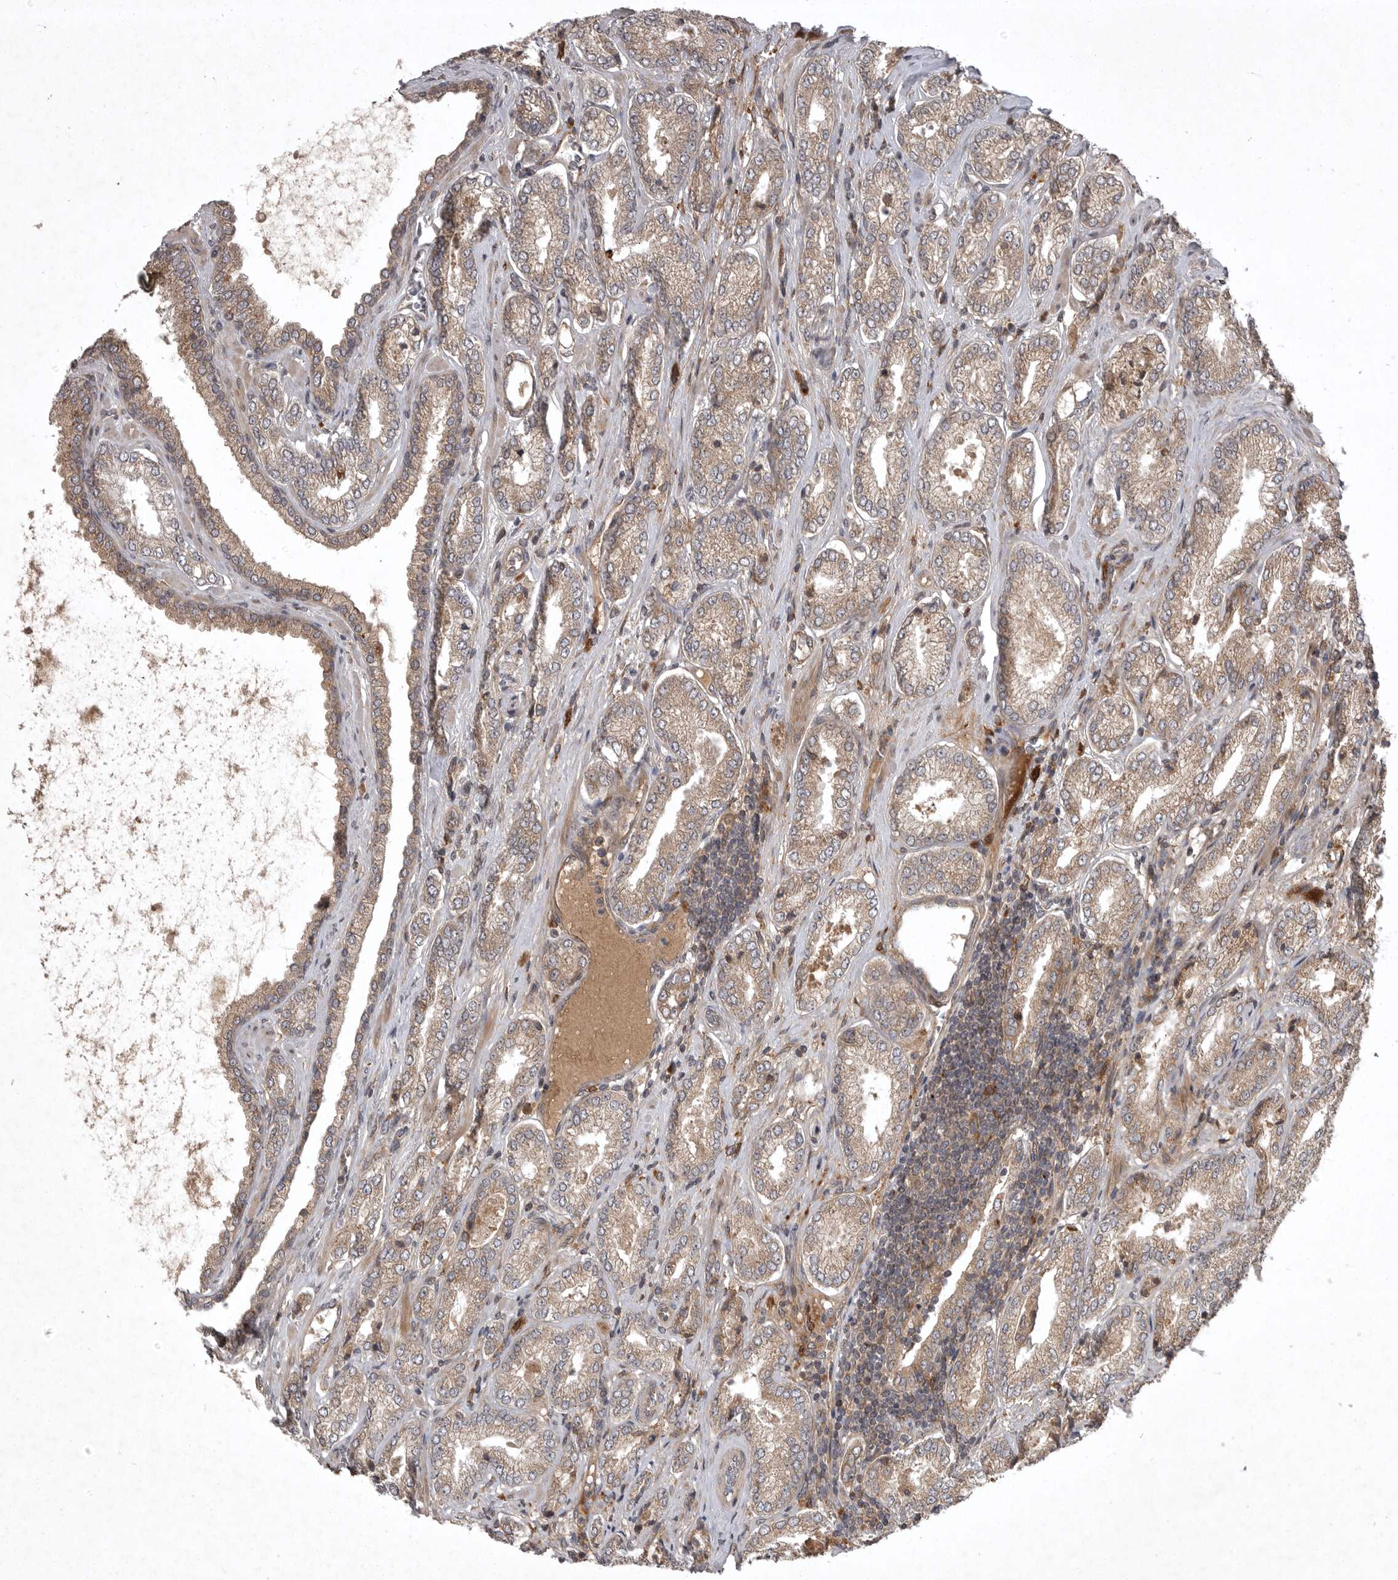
{"staining": {"intensity": "moderate", "quantity": ">75%", "location": "cytoplasmic/membranous"}, "tissue": "prostate cancer", "cell_type": "Tumor cells", "image_type": "cancer", "snomed": [{"axis": "morphology", "description": "Adenocarcinoma, Low grade"}, {"axis": "topography", "description": "Prostate"}], "caption": "Prostate cancer (low-grade adenocarcinoma) tissue displays moderate cytoplasmic/membranous positivity in approximately >75% of tumor cells (IHC, brightfield microscopy, high magnification).", "gene": "GPR31", "patient": {"sex": "male", "age": 62}}